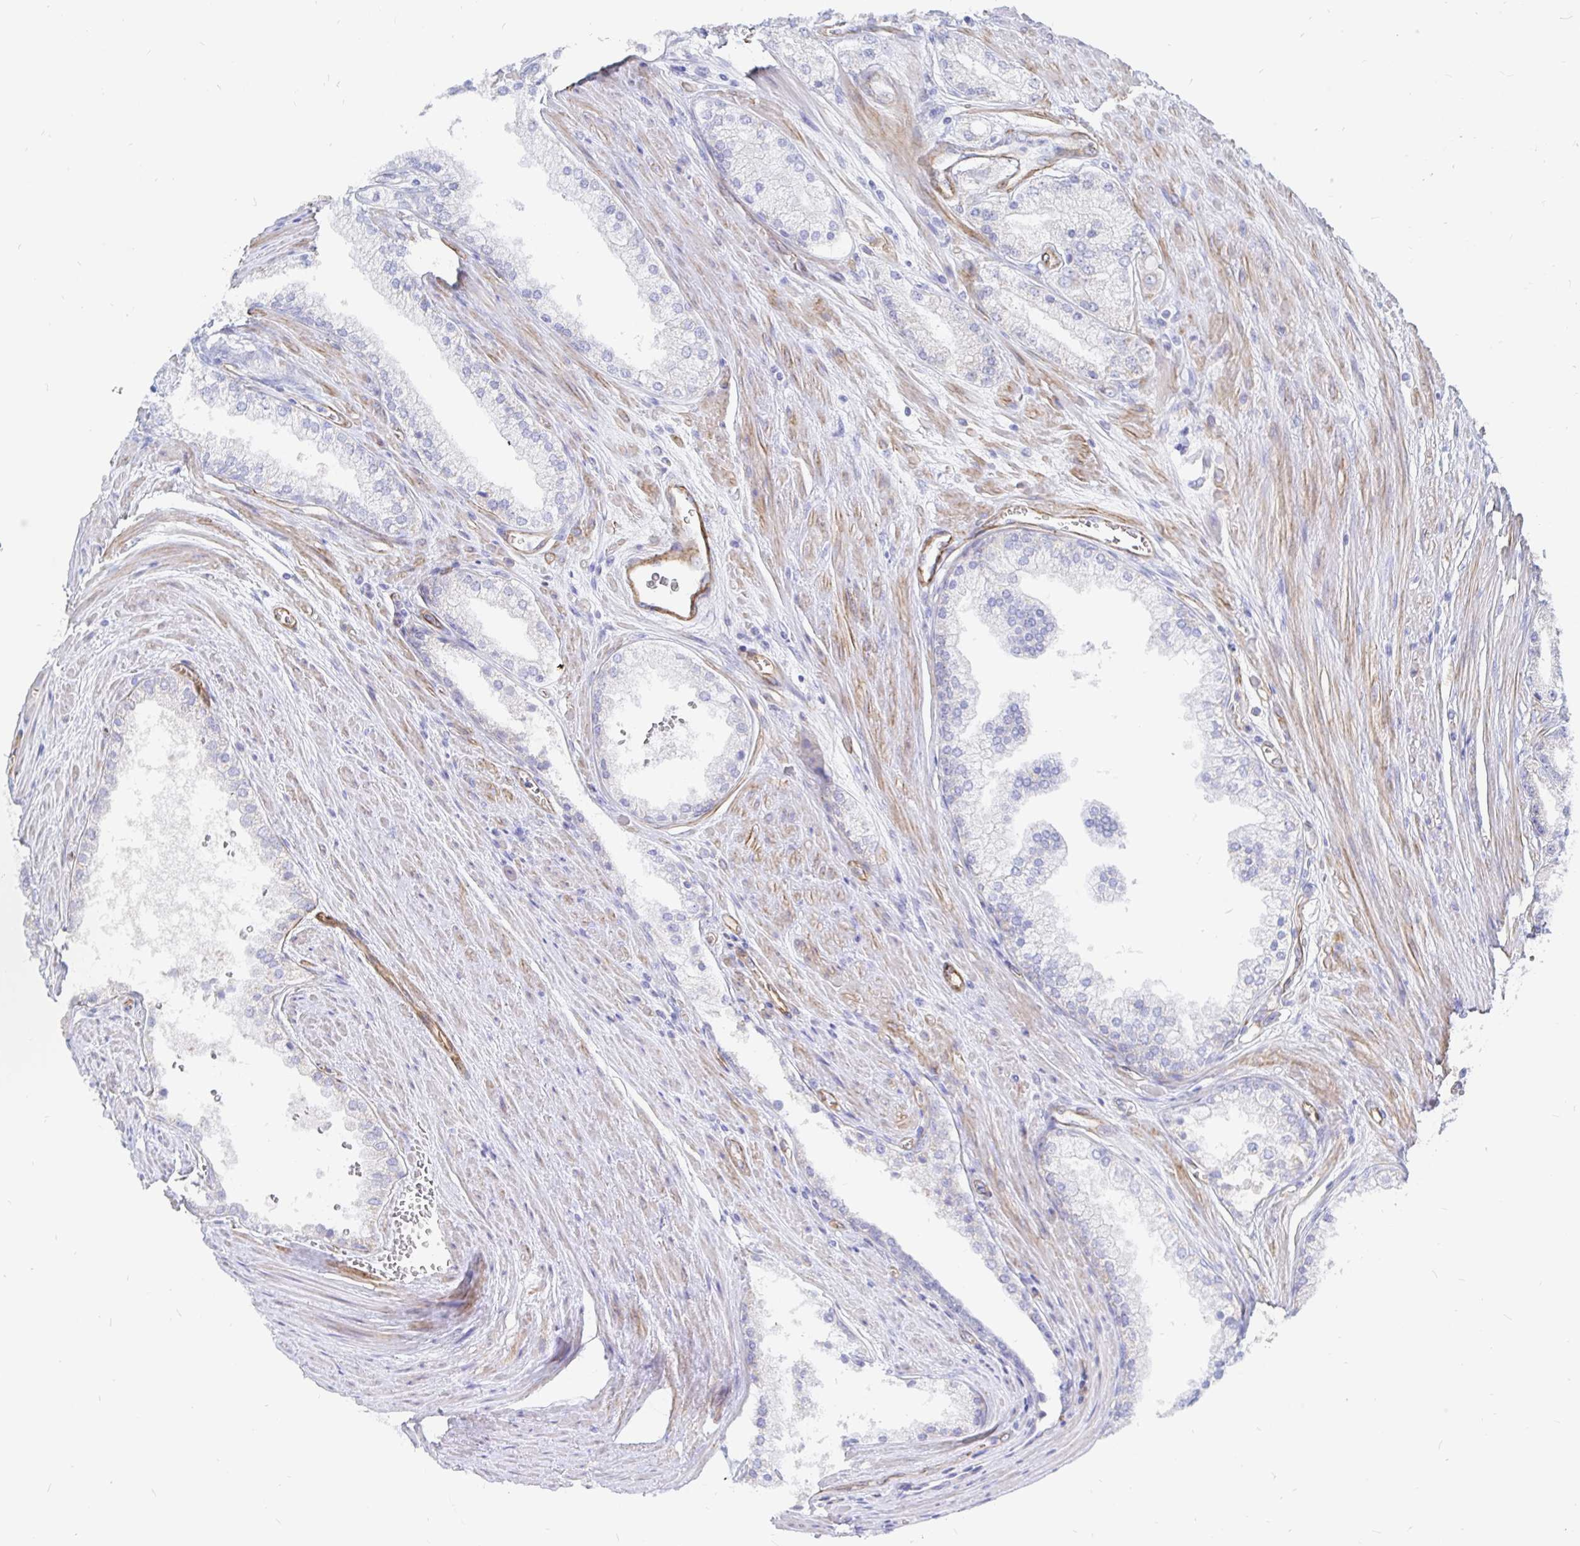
{"staining": {"intensity": "weak", "quantity": "<25%", "location": "cytoplasmic/membranous"}, "tissue": "prostate cancer", "cell_type": "Tumor cells", "image_type": "cancer", "snomed": [{"axis": "morphology", "description": "Adenocarcinoma, High grade"}, {"axis": "topography", "description": "Prostate"}], "caption": "This is a image of immunohistochemistry staining of prostate cancer, which shows no staining in tumor cells.", "gene": "COX16", "patient": {"sex": "male", "age": 66}}